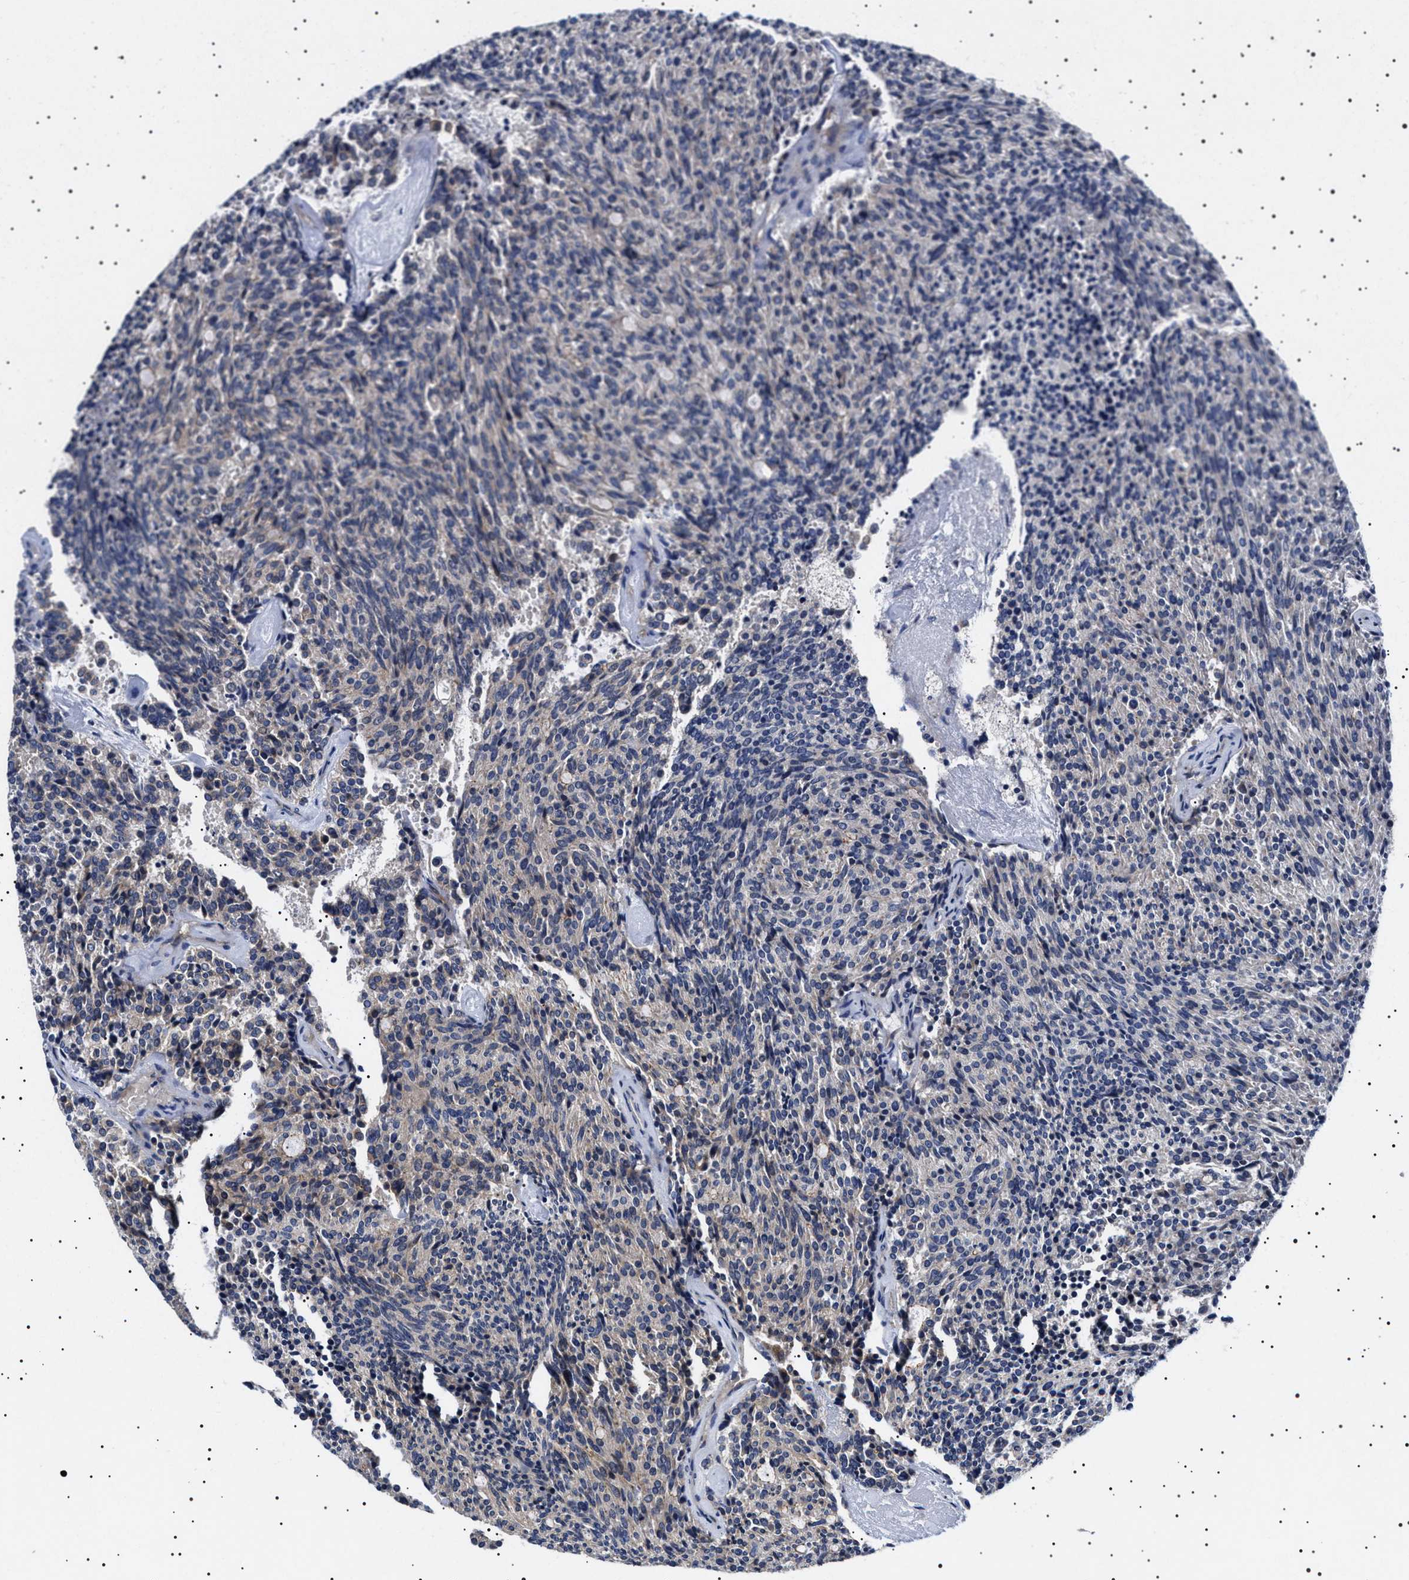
{"staining": {"intensity": "negative", "quantity": "none", "location": "none"}, "tissue": "carcinoid", "cell_type": "Tumor cells", "image_type": "cancer", "snomed": [{"axis": "morphology", "description": "Carcinoid, malignant, NOS"}, {"axis": "topography", "description": "Pancreas"}], "caption": "Tumor cells show no significant staining in carcinoid (malignant).", "gene": "SLC4A7", "patient": {"sex": "female", "age": 54}}